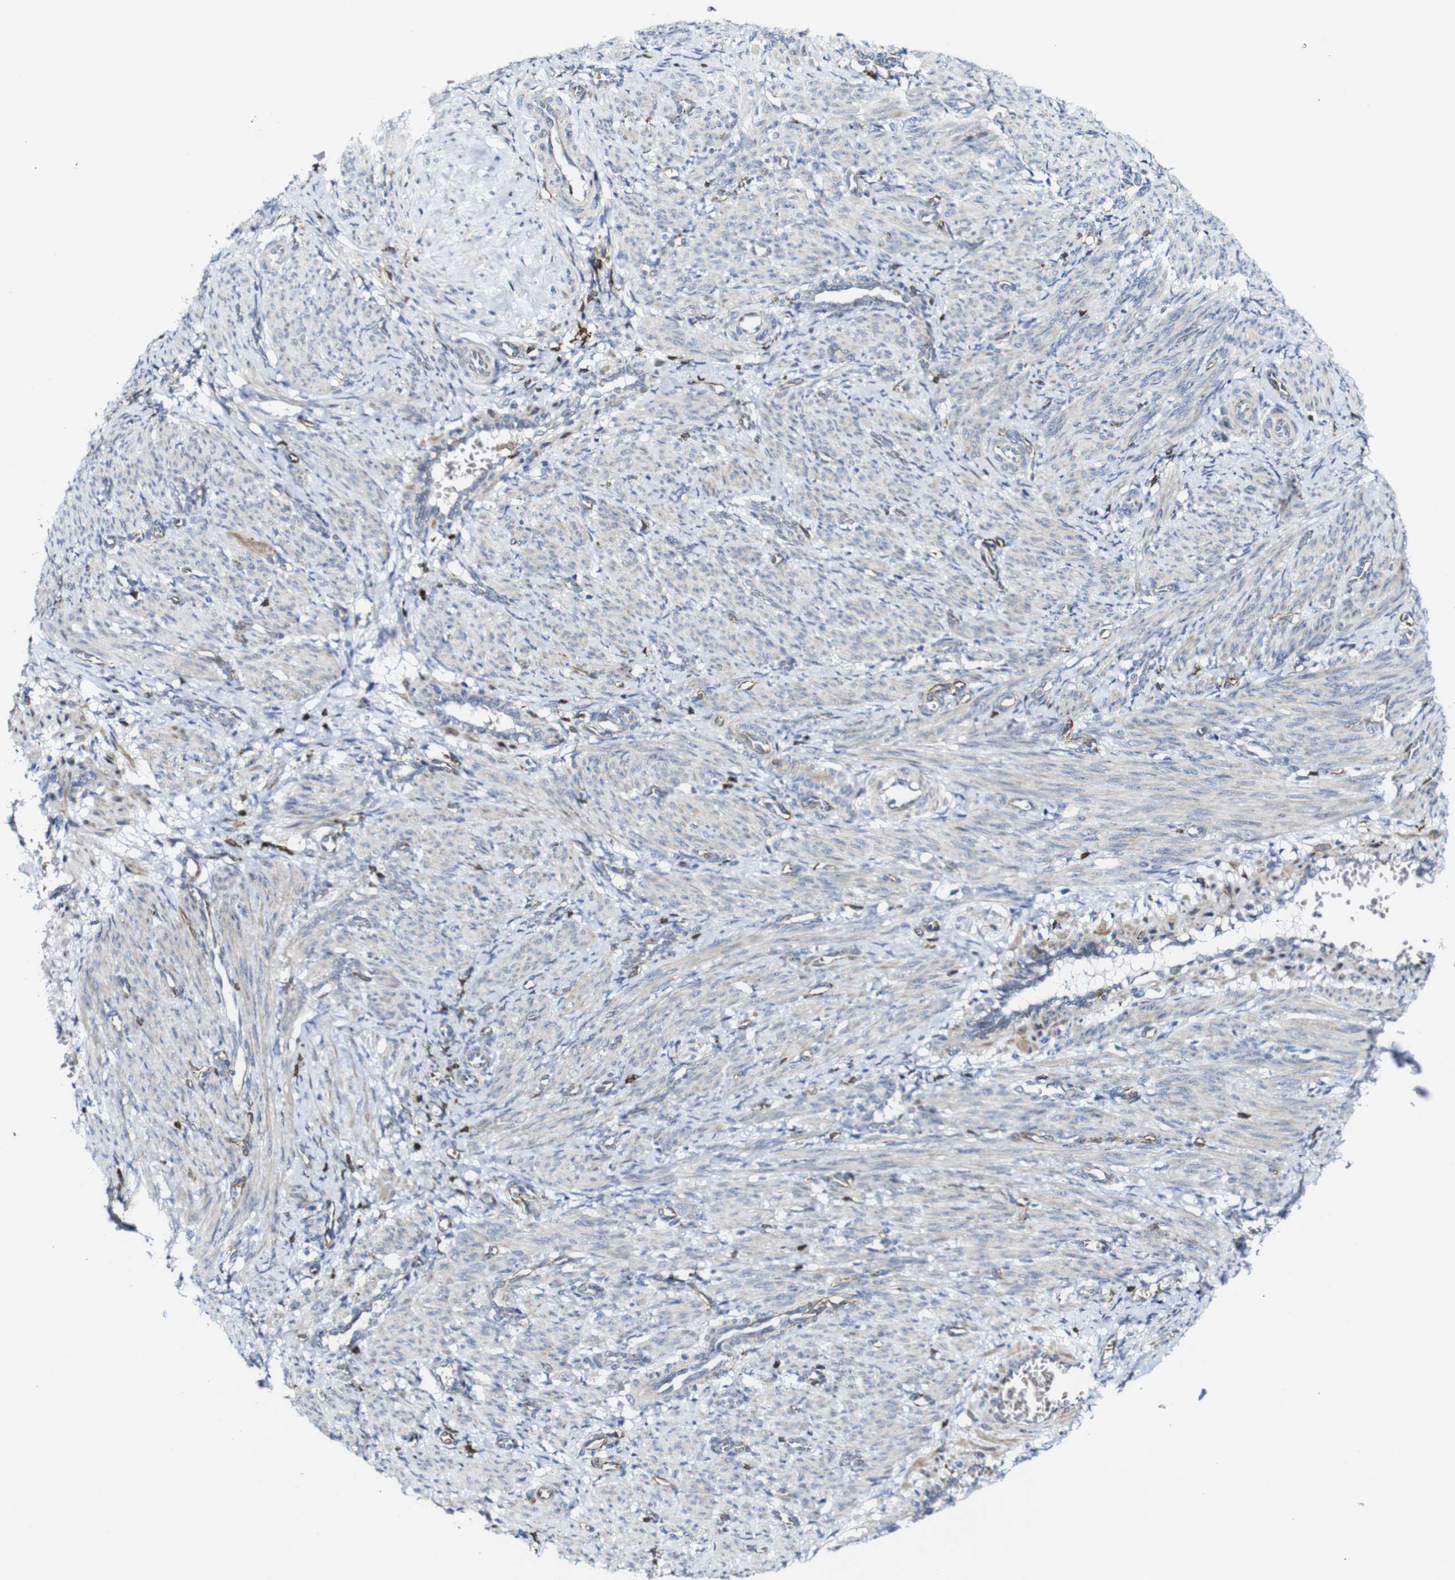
{"staining": {"intensity": "weak", "quantity": ">75%", "location": "cytoplasmic/membranous"}, "tissue": "smooth muscle", "cell_type": "Smooth muscle cells", "image_type": "normal", "snomed": [{"axis": "morphology", "description": "Normal tissue, NOS"}, {"axis": "topography", "description": "Endometrium"}], "caption": "DAB immunohistochemical staining of benign smooth muscle shows weak cytoplasmic/membranous protein staining in about >75% of smooth muscle cells. (IHC, brightfield microscopy, high magnification).", "gene": "JAK2", "patient": {"sex": "female", "age": 33}}